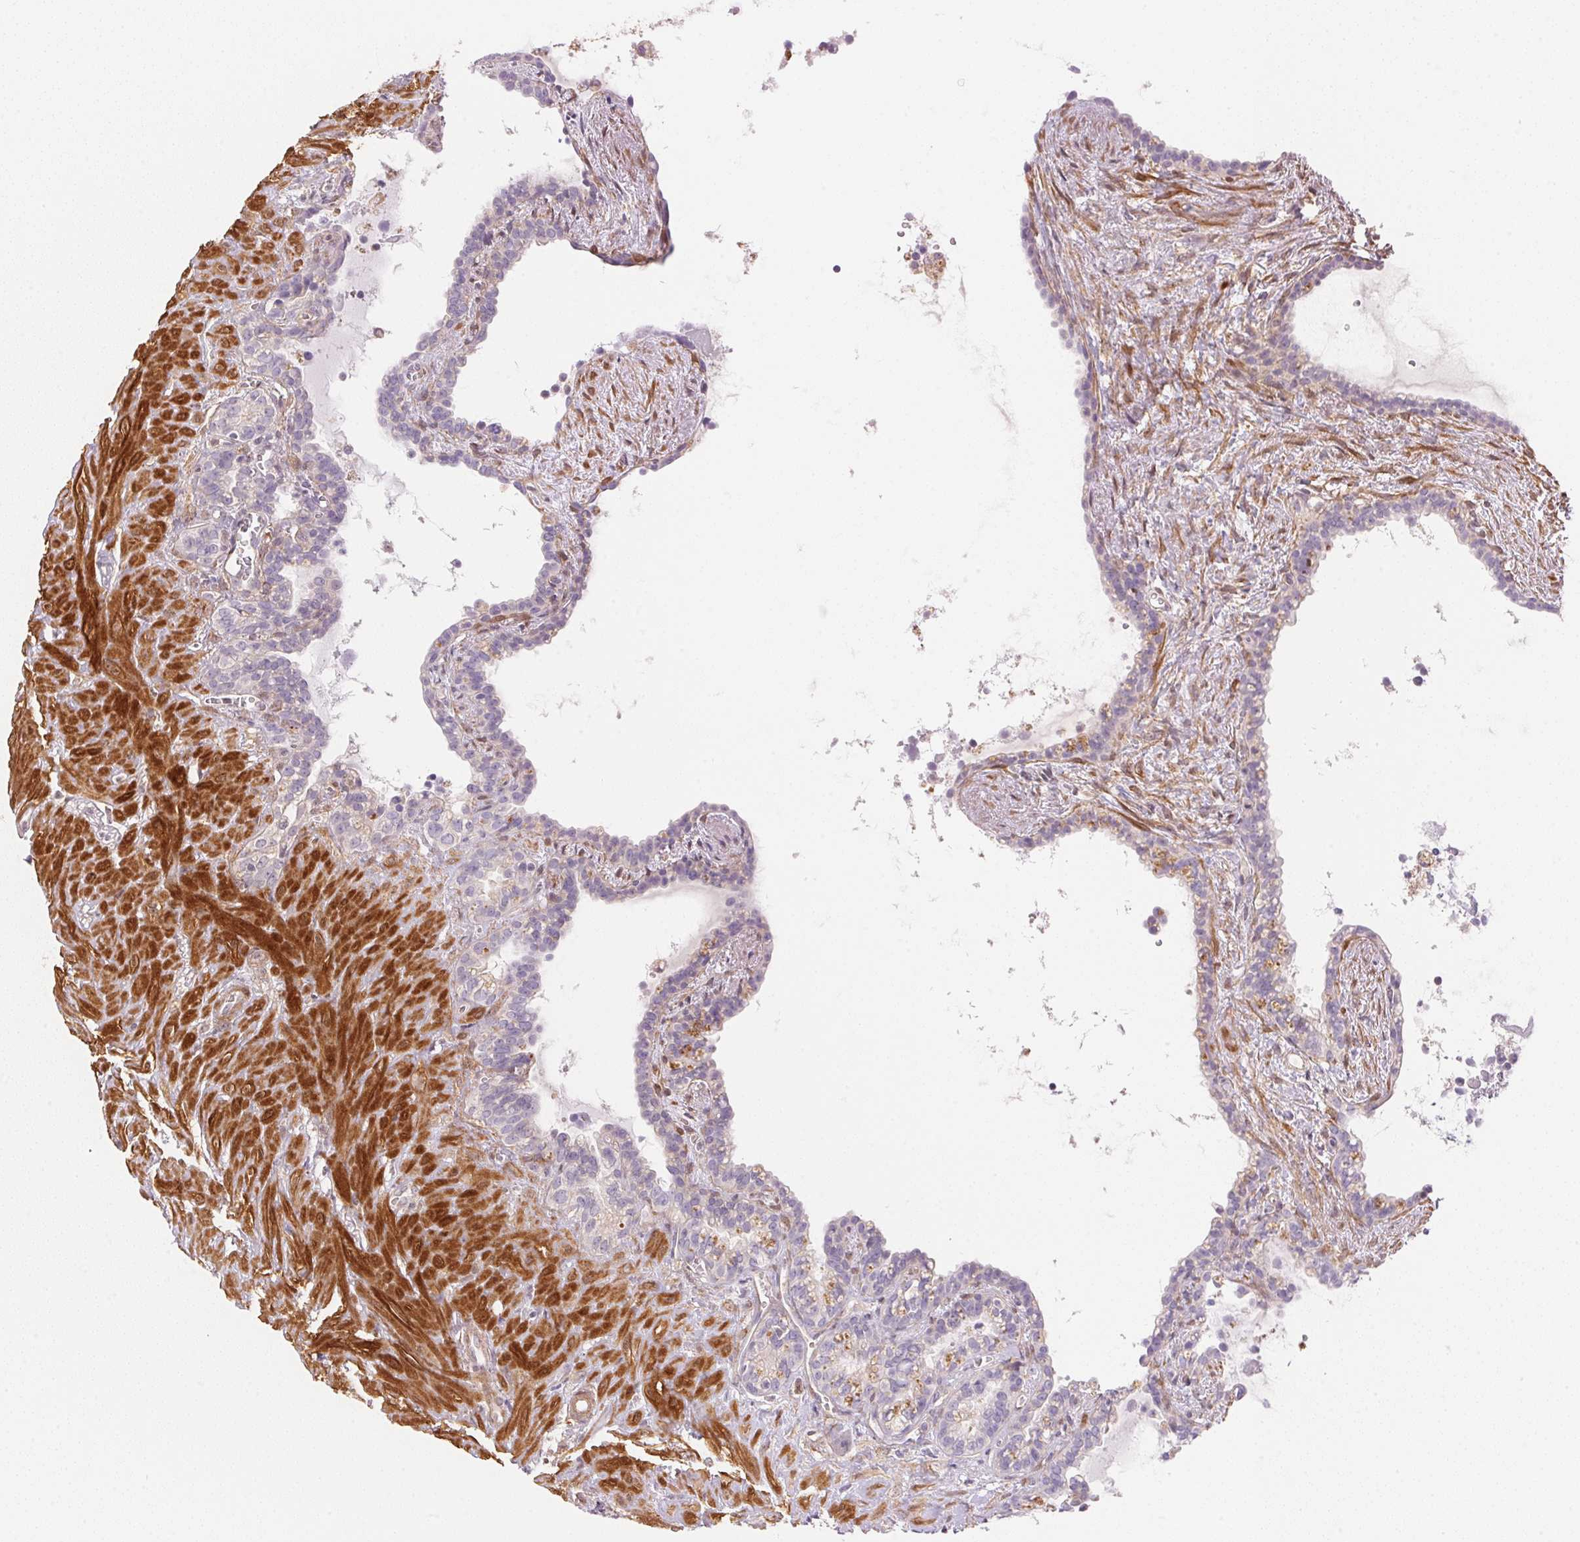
{"staining": {"intensity": "negative", "quantity": "none", "location": "none"}, "tissue": "seminal vesicle", "cell_type": "Glandular cells", "image_type": "normal", "snomed": [{"axis": "morphology", "description": "Normal tissue, NOS"}, {"axis": "topography", "description": "Seminal veicle"}], "caption": "Seminal vesicle stained for a protein using immunohistochemistry (IHC) displays no expression glandular cells.", "gene": "SMTN", "patient": {"sex": "male", "age": 76}}